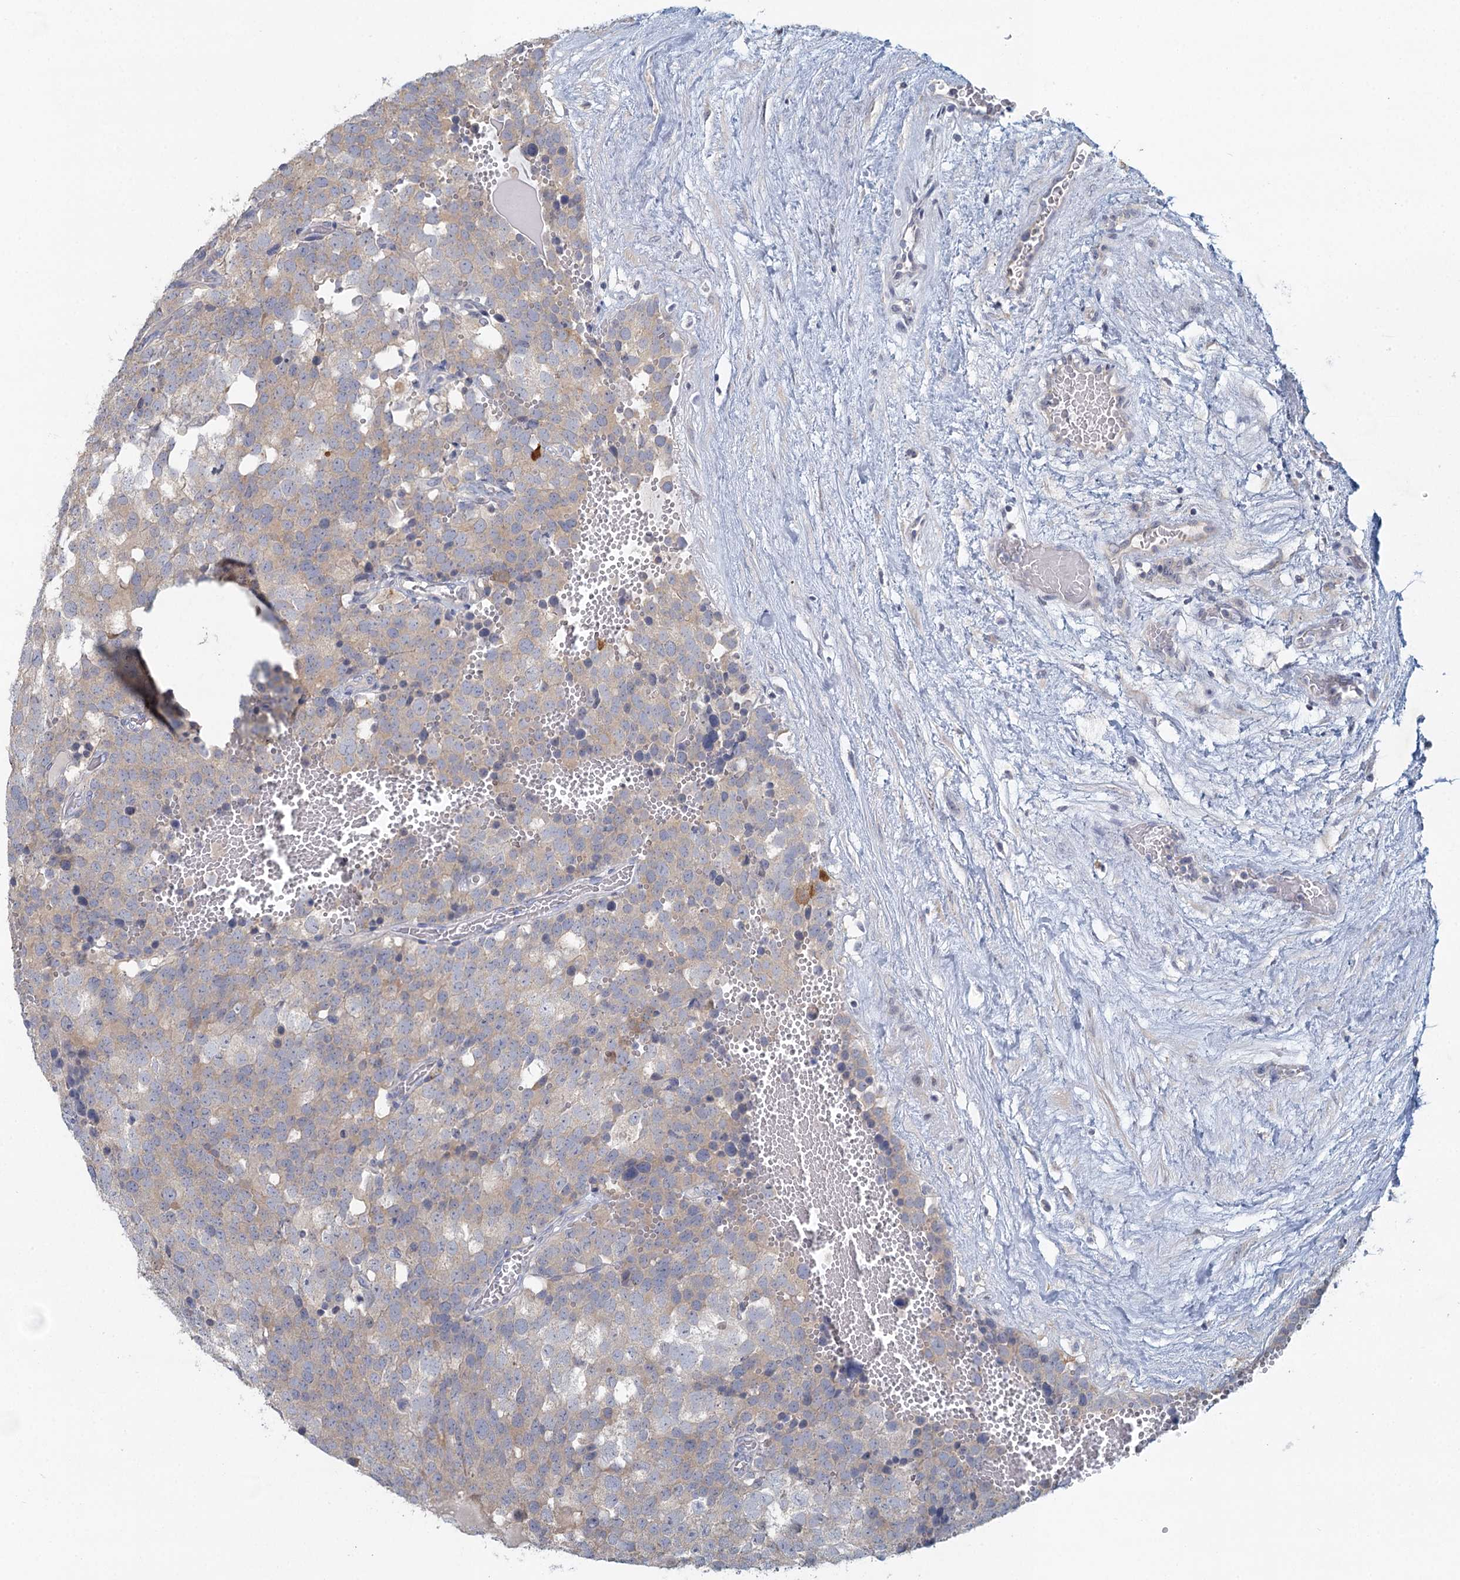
{"staining": {"intensity": "weak", "quantity": "<25%", "location": "cytoplasmic/membranous"}, "tissue": "testis cancer", "cell_type": "Tumor cells", "image_type": "cancer", "snomed": [{"axis": "morphology", "description": "Seminoma, NOS"}, {"axis": "topography", "description": "Testis"}], "caption": "The immunohistochemistry image has no significant expression in tumor cells of testis cancer (seminoma) tissue.", "gene": "MYO7B", "patient": {"sex": "male", "age": 71}}